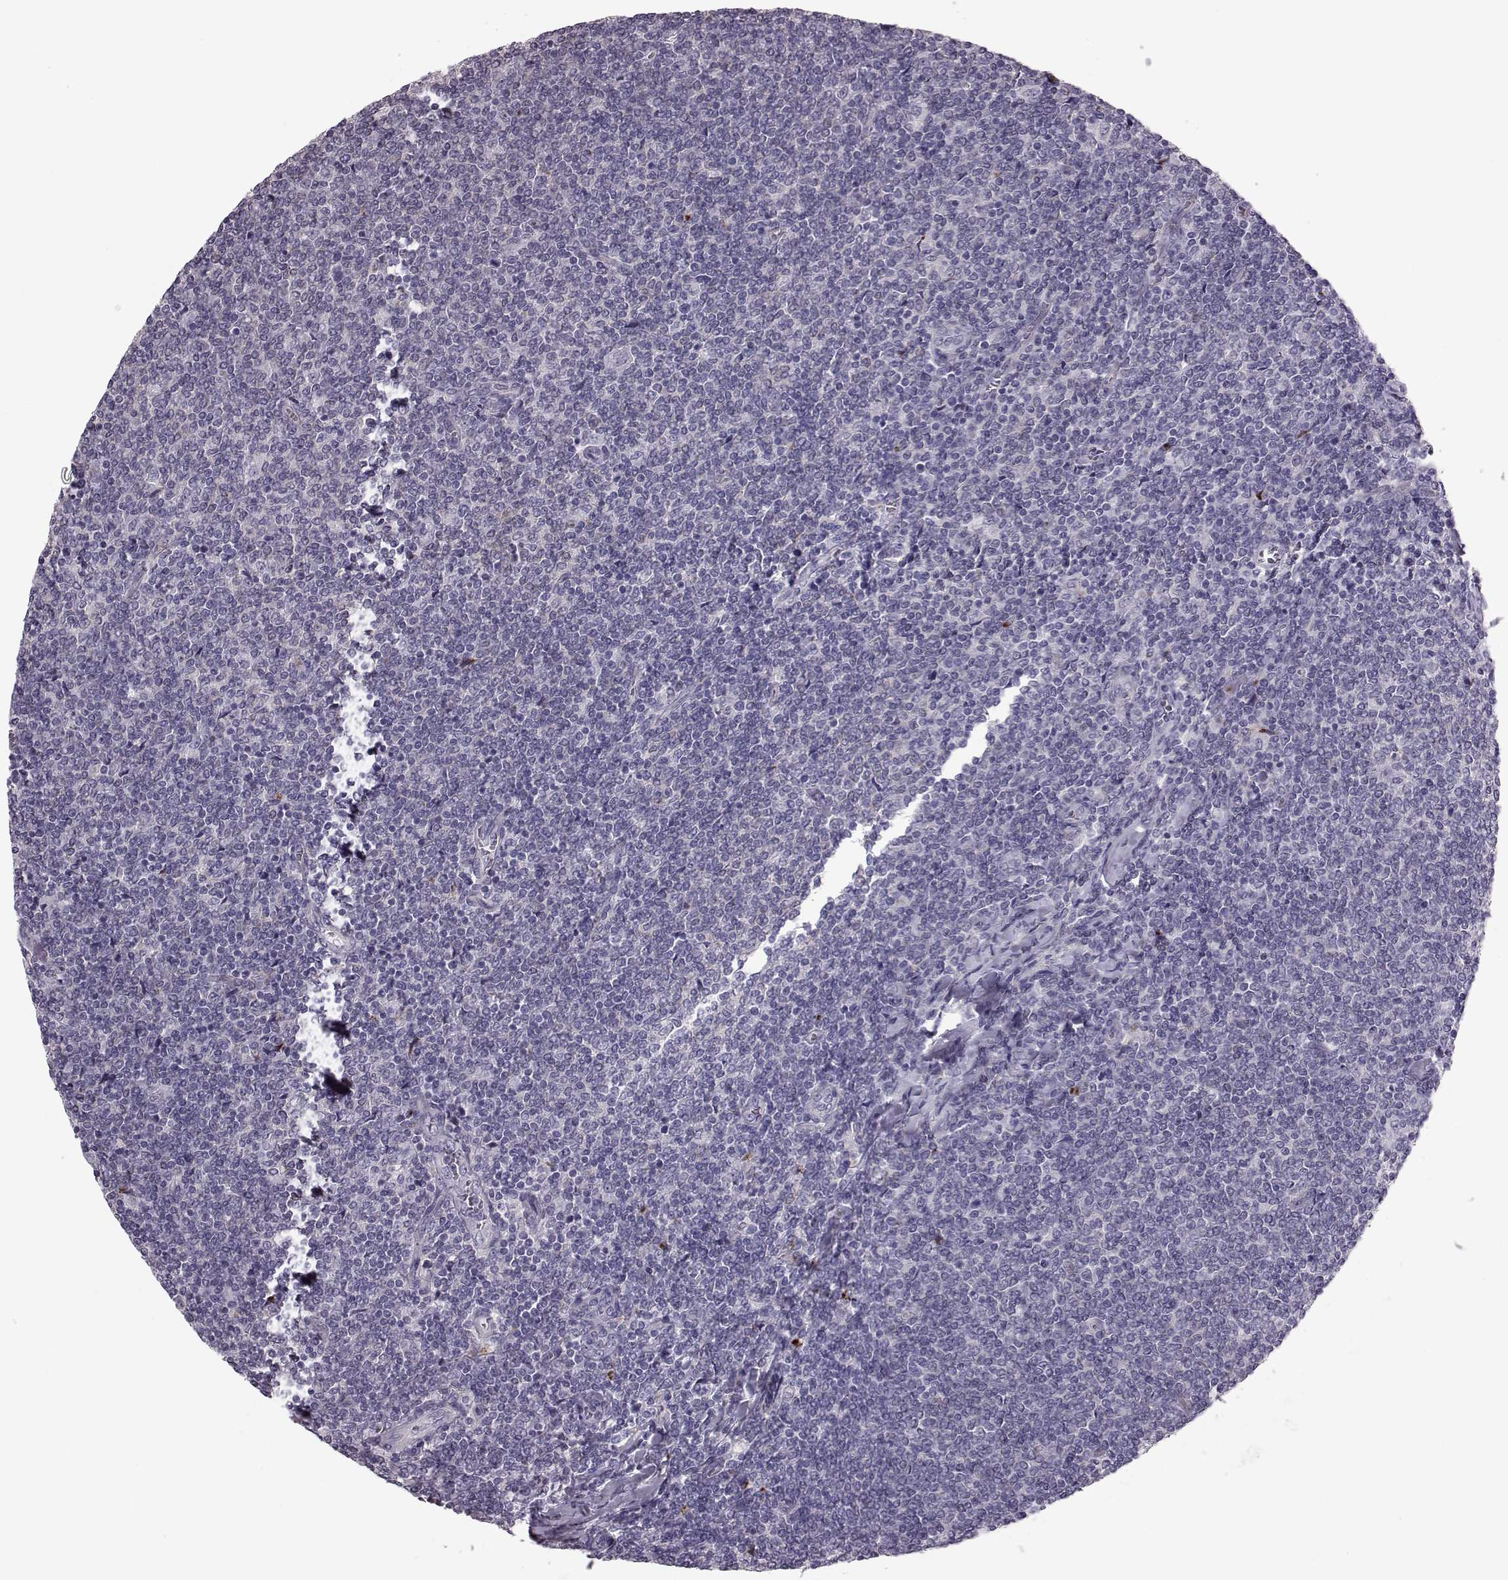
{"staining": {"intensity": "negative", "quantity": "none", "location": "none"}, "tissue": "lymphoma", "cell_type": "Tumor cells", "image_type": "cancer", "snomed": [{"axis": "morphology", "description": "Malignant lymphoma, non-Hodgkin's type, Low grade"}, {"axis": "topography", "description": "Lymph node"}], "caption": "This is an immunohistochemistry micrograph of human low-grade malignant lymphoma, non-Hodgkin's type. There is no positivity in tumor cells.", "gene": "SNTG1", "patient": {"sex": "male", "age": 52}}